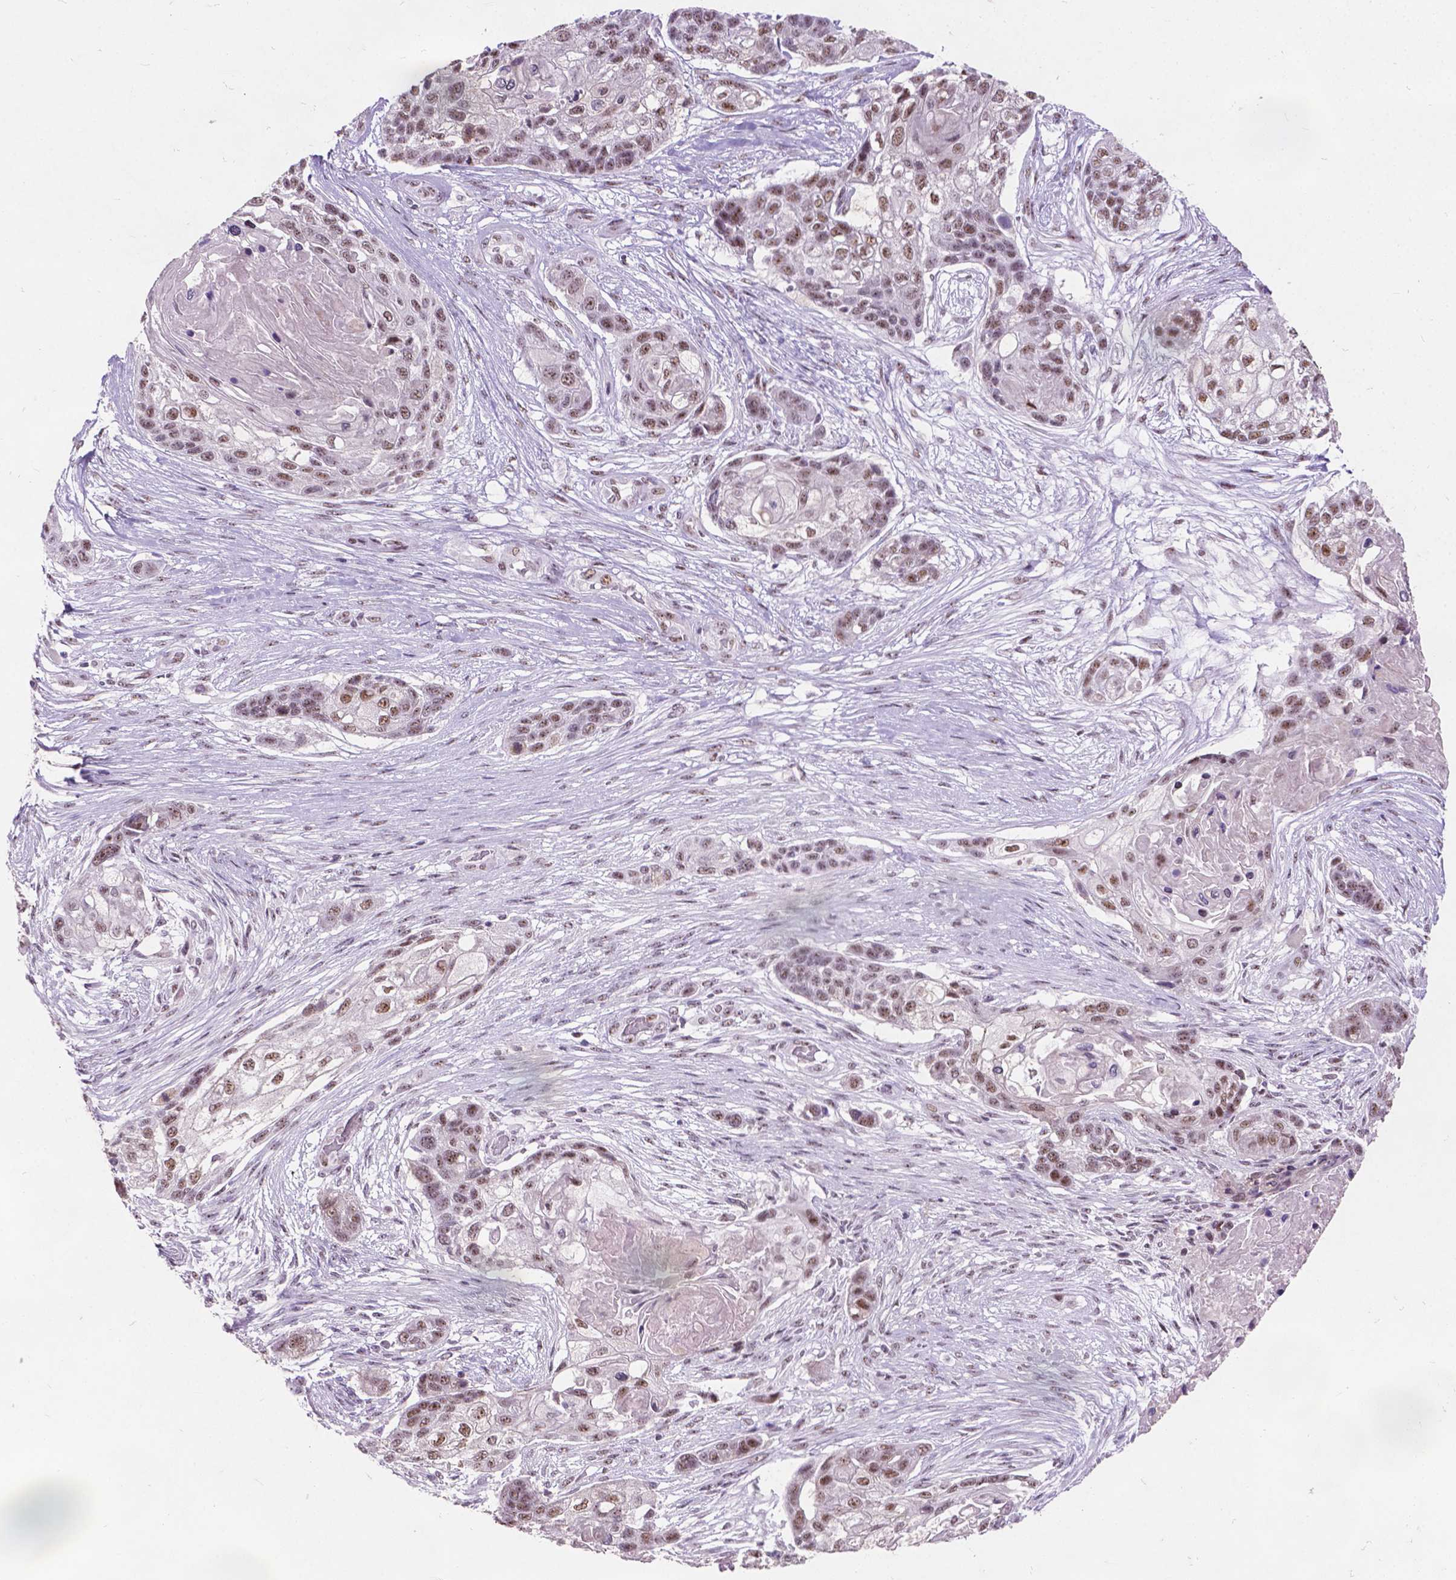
{"staining": {"intensity": "moderate", "quantity": ">75%", "location": "nuclear"}, "tissue": "lung cancer", "cell_type": "Tumor cells", "image_type": "cancer", "snomed": [{"axis": "morphology", "description": "Squamous cell carcinoma, NOS"}, {"axis": "topography", "description": "Lung"}], "caption": "The photomicrograph exhibits staining of lung cancer, revealing moderate nuclear protein positivity (brown color) within tumor cells.", "gene": "COIL", "patient": {"sex": "male", "age": 69}}